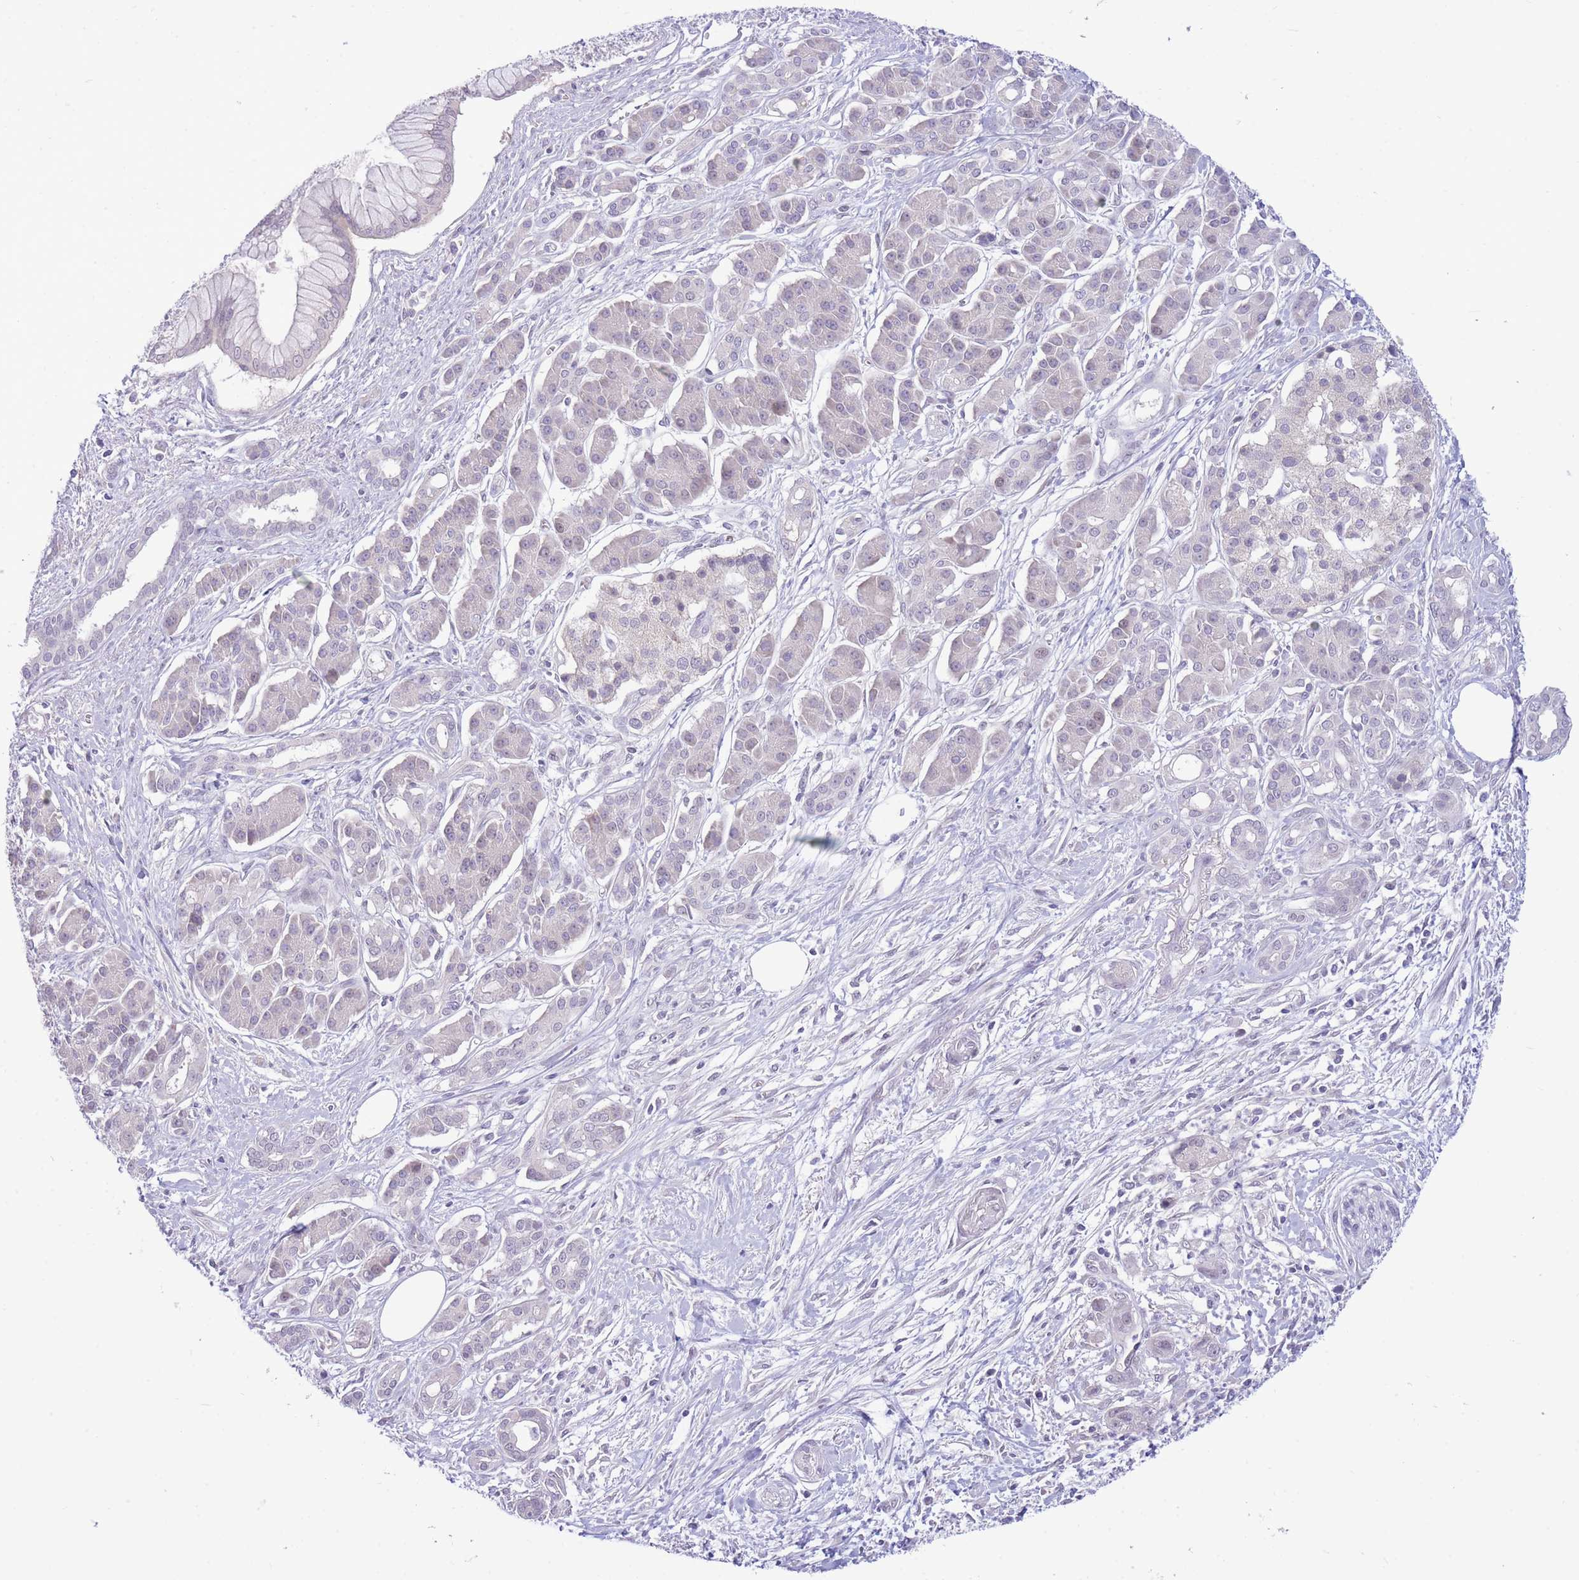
{"staining": {"intensity": "negative", "quantity": "none", "location": "none"}, "tissue": "pancreatic cancer", "cell_type": "Tumor cells", "image_type": "cancer", "snomed": [{"axis": "morphology", "description": "Adenocarcinoma, NOS"}, {"axis": "topography", "description": "Pancreas"}], "caption": "Tumor cells are negative for protein expression in human adenocarcinoma (pancreatic).", "gene": "FBXO46", "patient": {"sex": "male", "age": 69}}